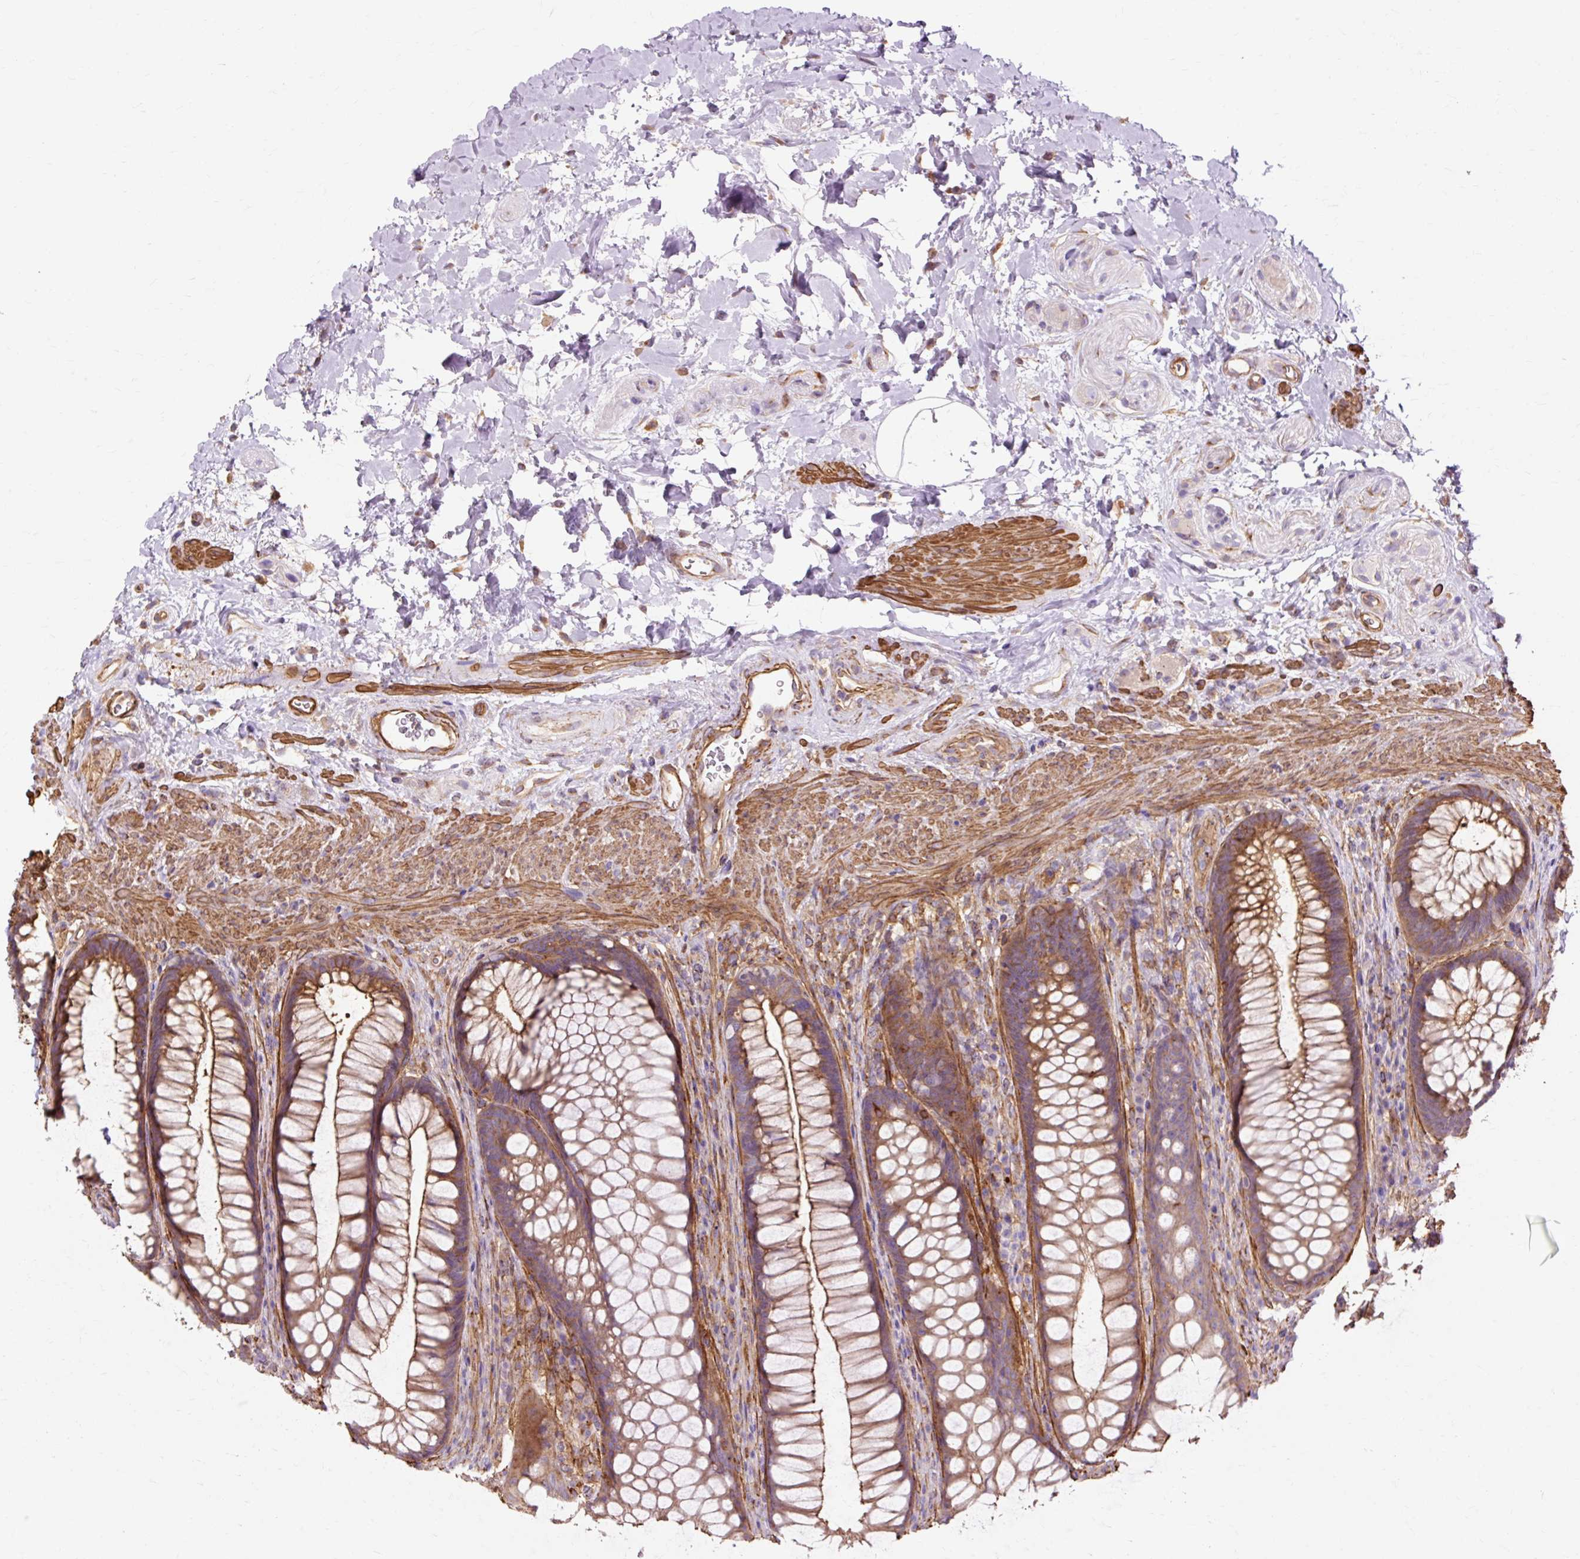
{"staining": {"intensity": "moderate", "quantity": ">75%", "location": "cytoplasmic/membranous"}, "tissue": "rectum", "cell_type": "Glandular cells", "image_type": "normal", "snomed": [{"axis": "morphology", "description": "Normal tissue, NOS"}, {"axis": "topography", "description": "Rectum"}], "caption": "The image demonstrates immunohistochemical staining of benign rectum. There is moderate cytoplasmic/membranous positivity is present in approximately >75% of glandular cells. Immunohistochemistry (ihc) stains the protein in brown and the nuclei are stained blue.", "gene": "TBC1D2B", "patient": {"sex": "male", "age": 53}}